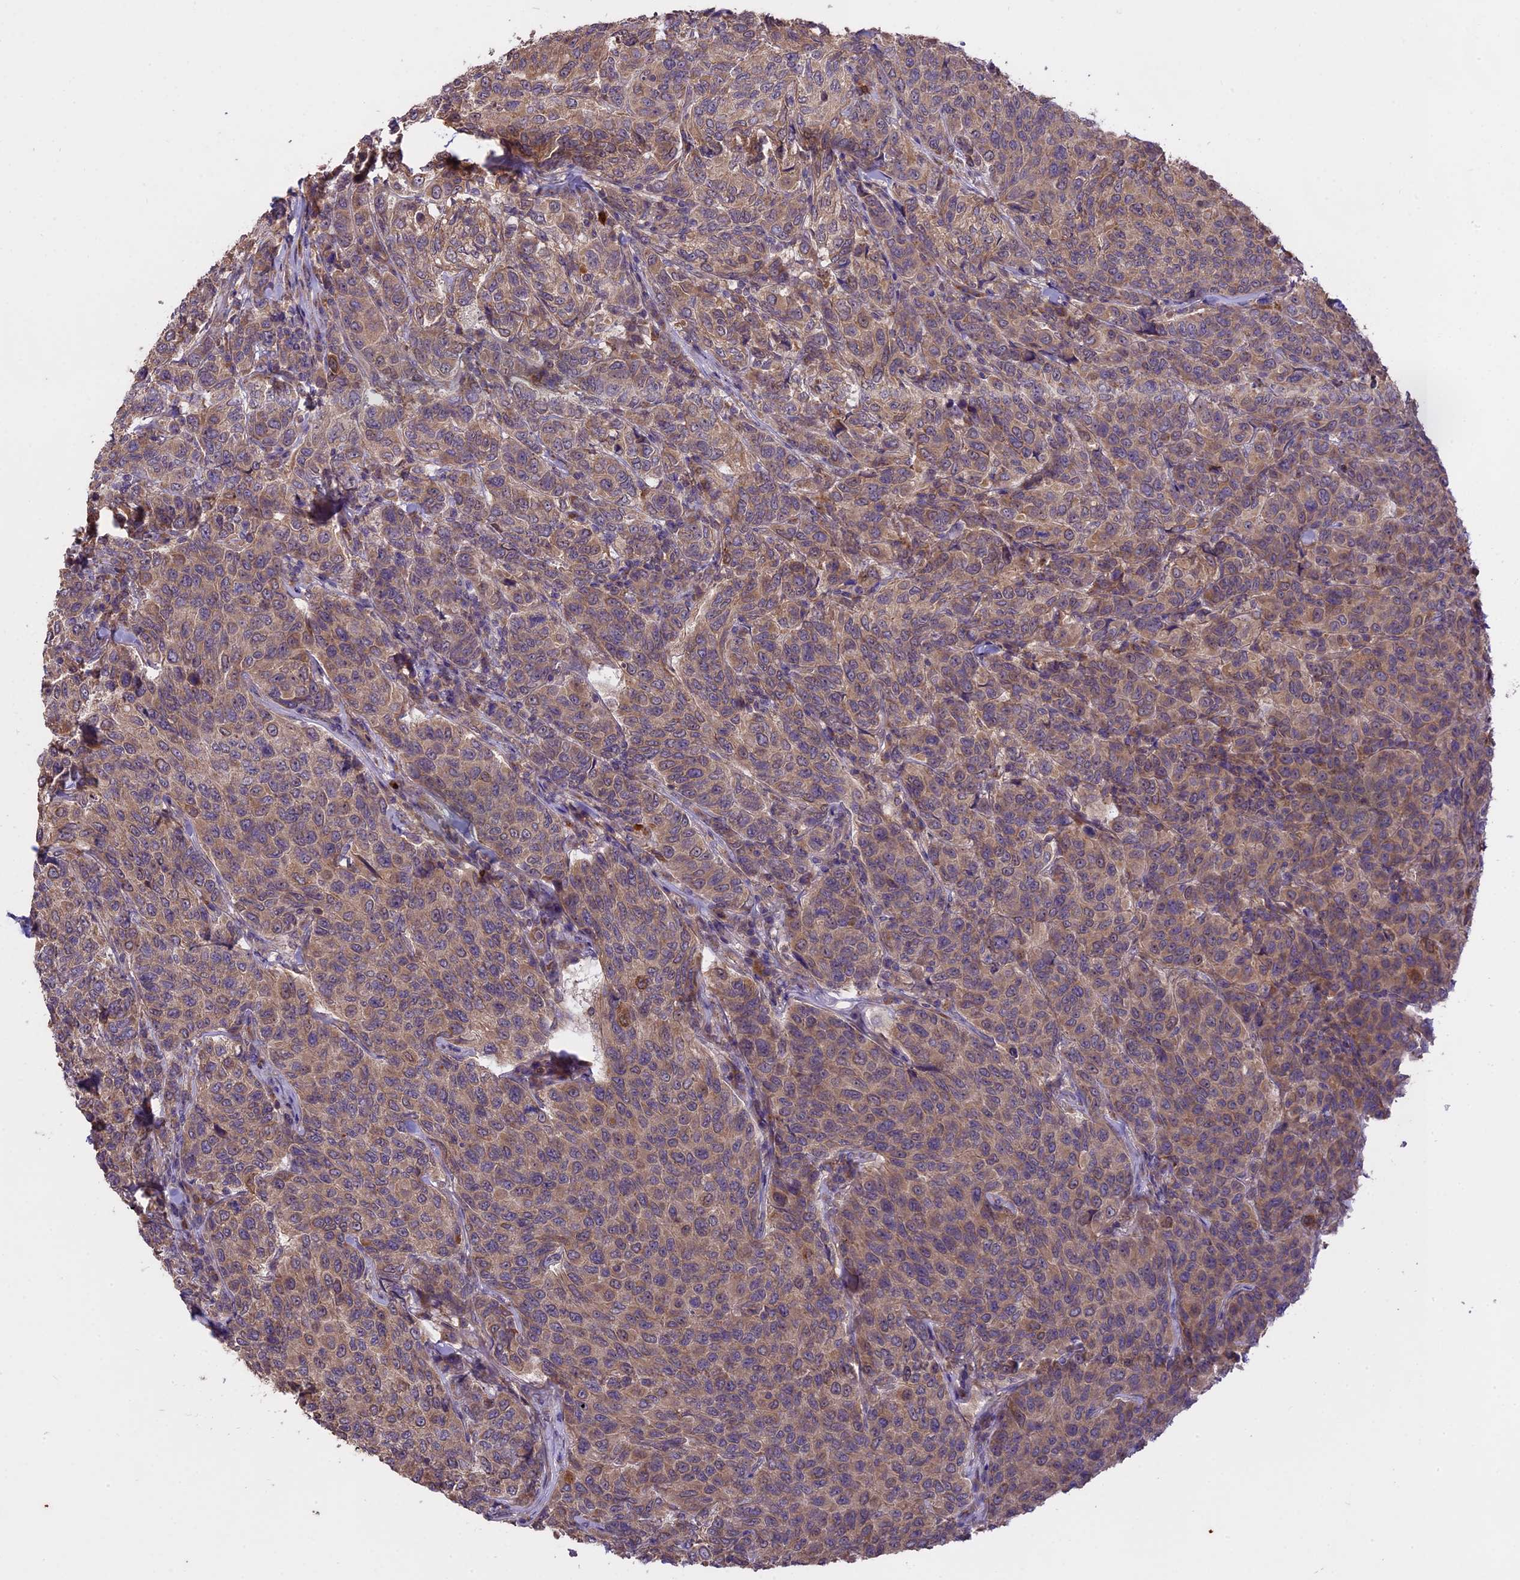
{"staining": {"intensity": "weak", "quantity": ">75%", "location": "cytoplasmic/membranous"}, "tissue": "breast cancer", "cell_type": "Tumor cells", "image_type": "cancer", "snomed": [{"axis": "morphology", "description": "Duct carcinoma"}, {"axis": "topography", "description": "Breast"}], "caption": "The micrograph reveals a brown stain indicating the presence of a protein in the cytoplasmic/membranous of tumor cells in breast cancer (infiltrating ductal carcinoma). Nuclei are stained in blue.", "gene": "MEMO1", "patient": {"sex": "female", "age": 55}}